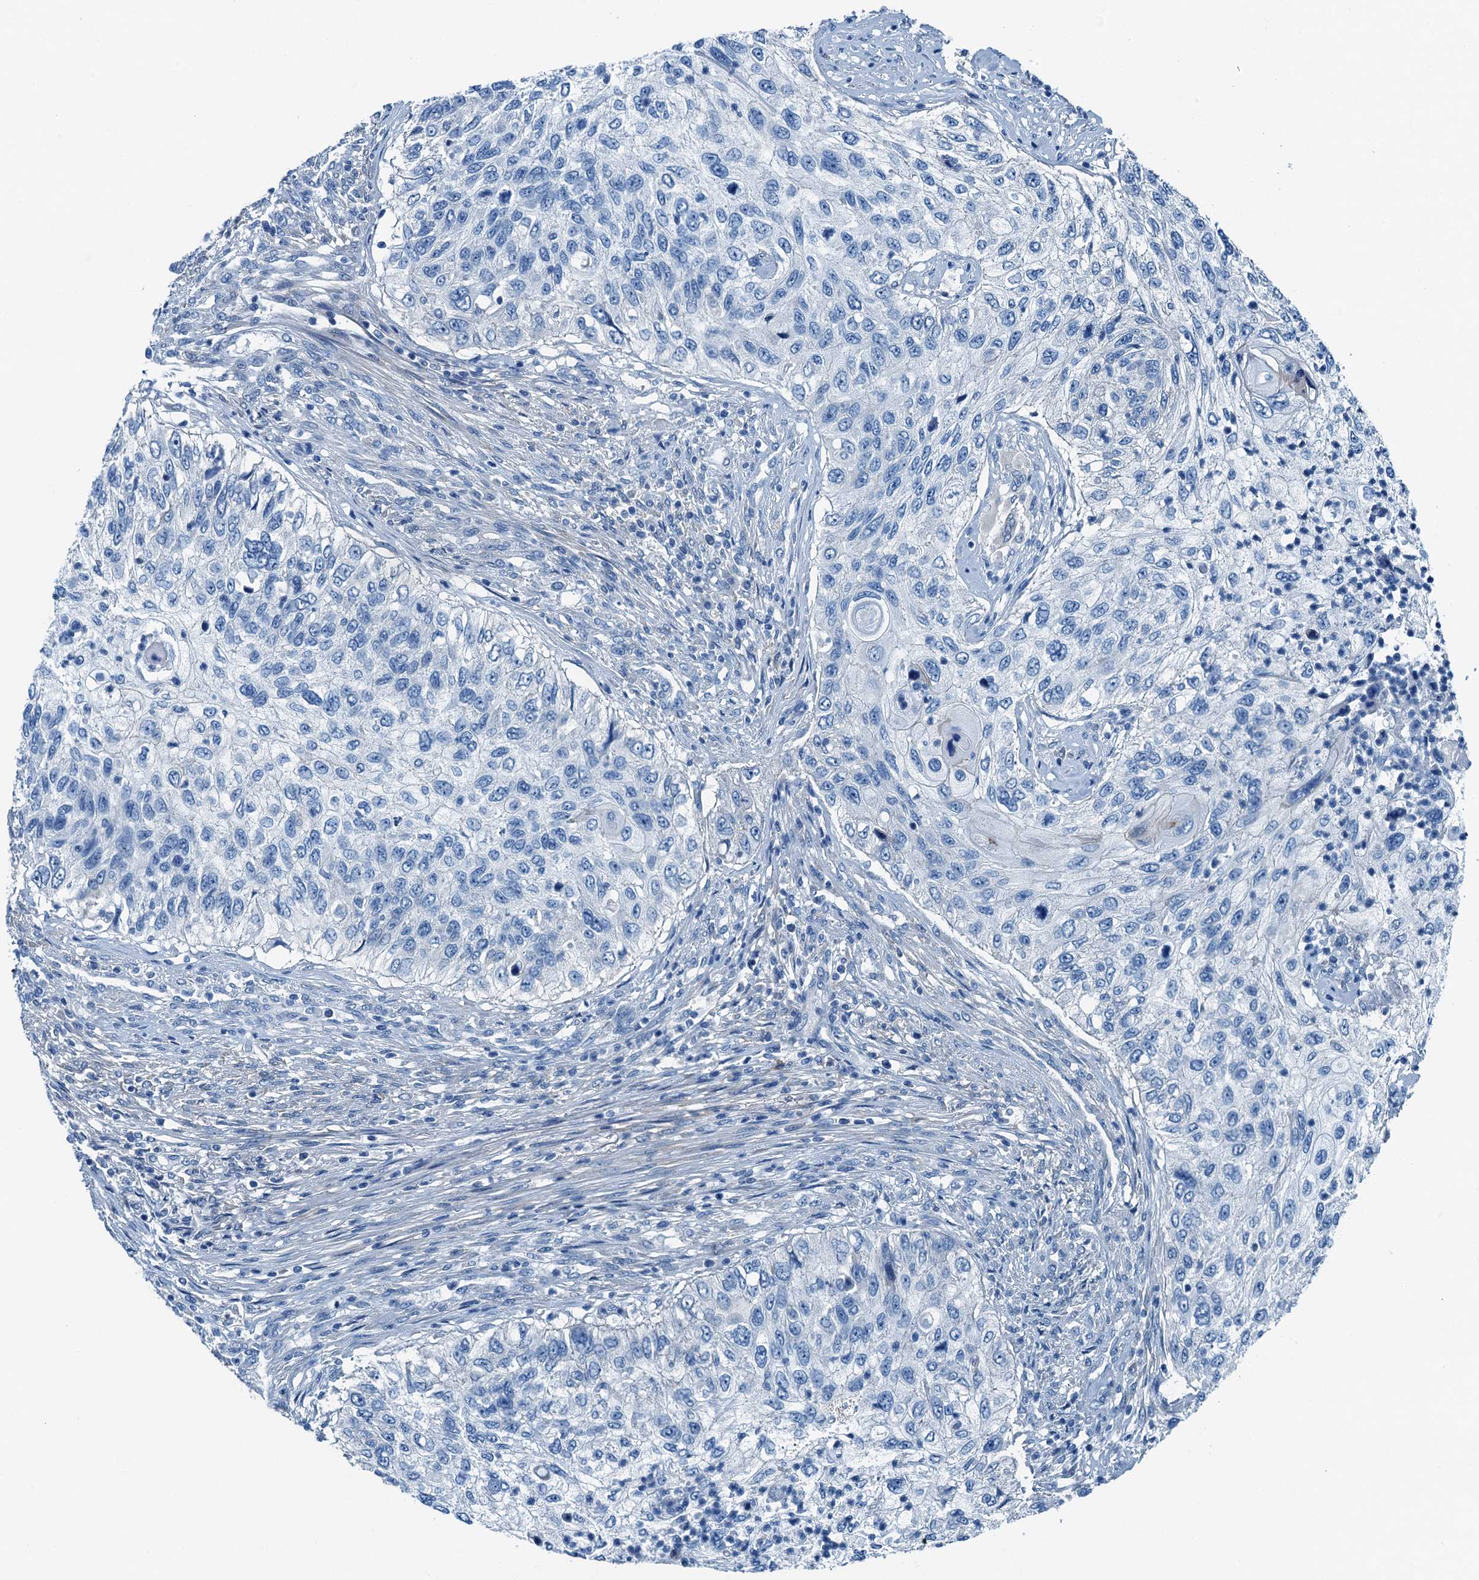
{"staining": {"intensity": "negative", "quantity": "none", "location": "none"}, "tissue": "urothelial cancer", "cell_type": "Tumor cells", "image_type": "cancer", "snomed": [{"axis": "morphology", "description": "Urothelial carcinoma, High grade"}, {"axis": "topography", "description": "Urinary bladder"}], "caption": "Immunohistochemistry of urothelial cancer exhibits no positivity in tumor cells.", "gene": "RAB3IL1", "patient": {"sex": "female", "age": 60}}